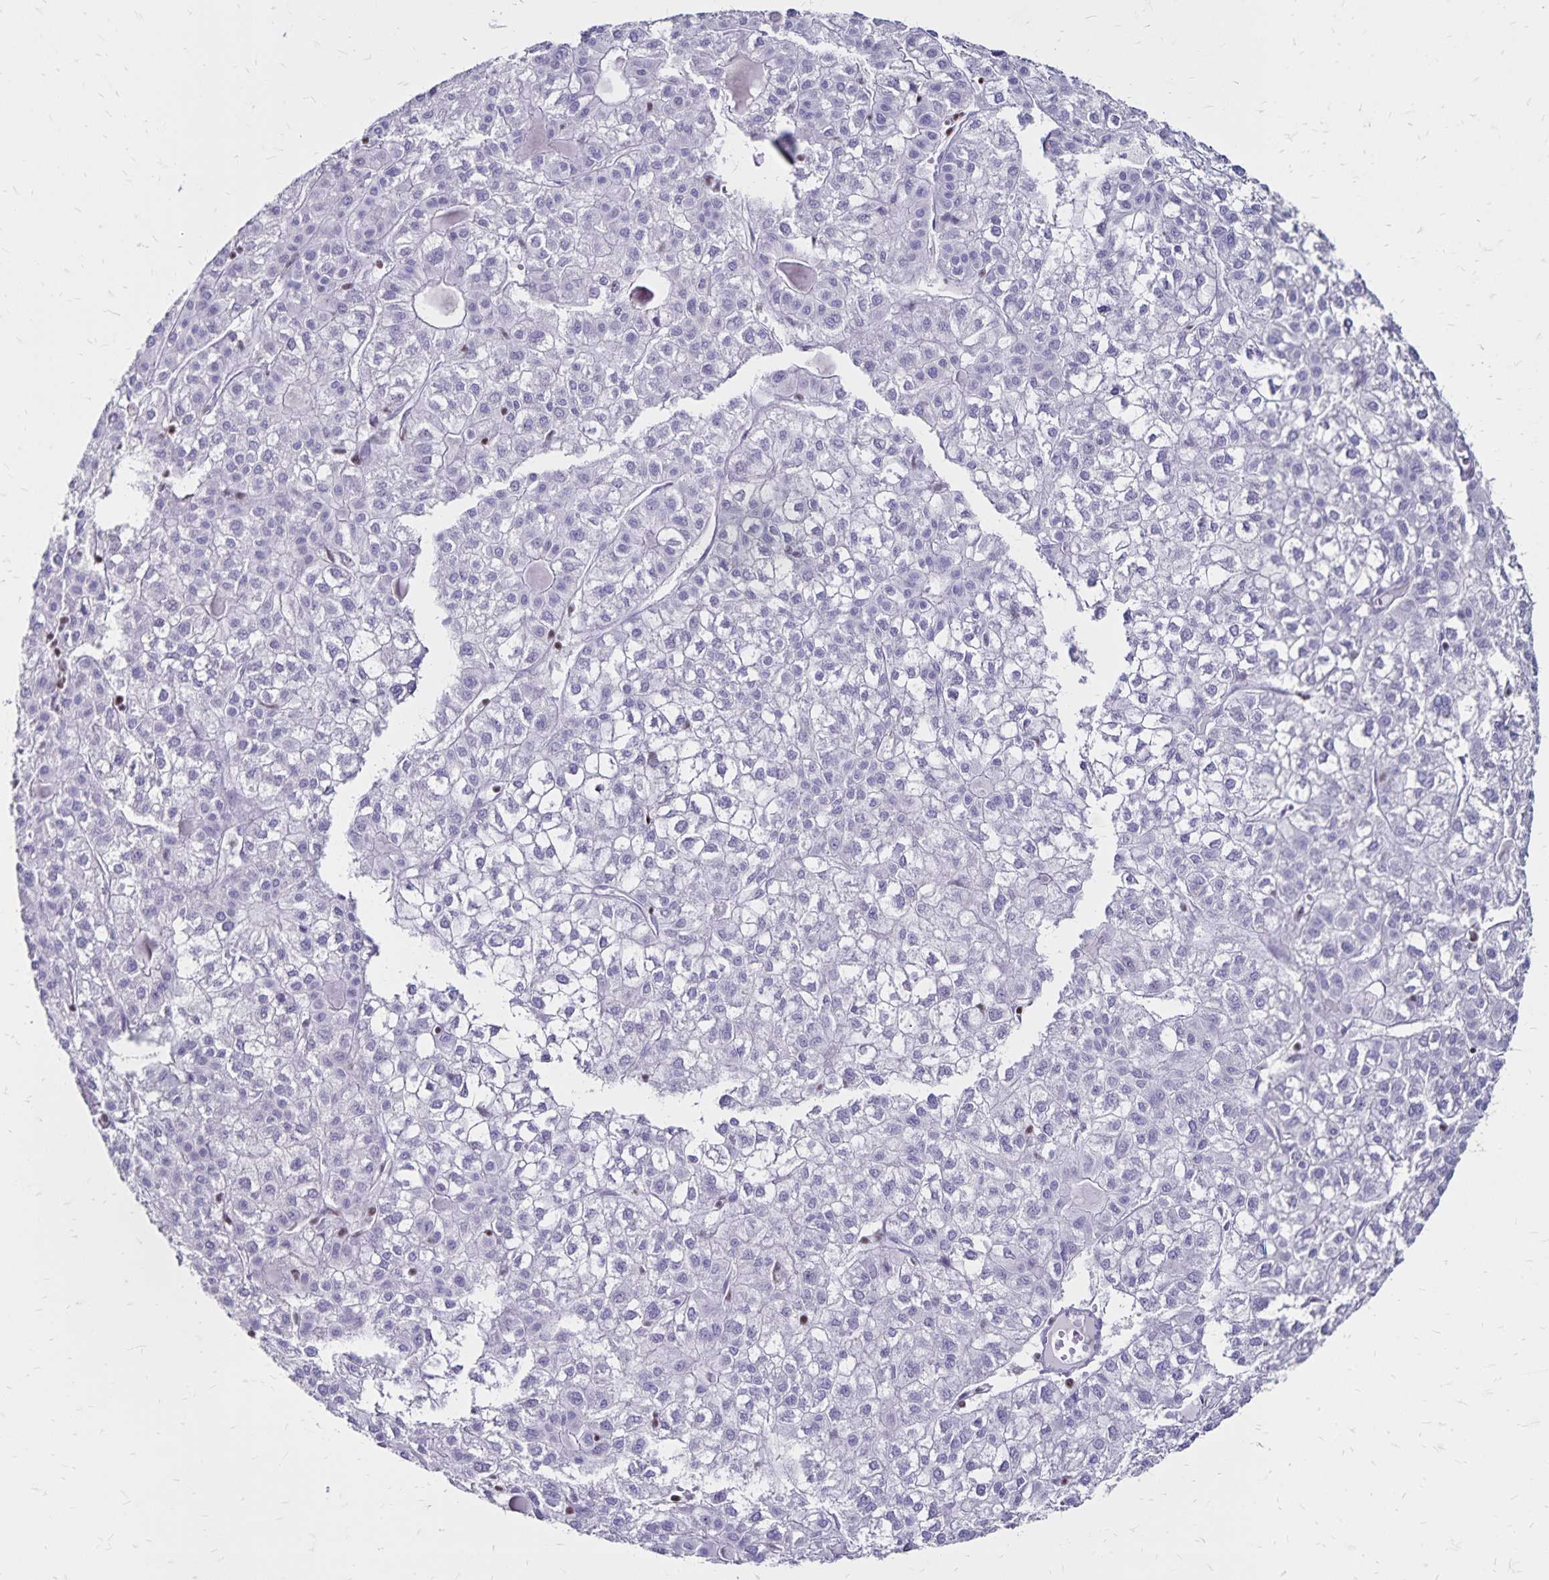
{"staining": {"intensity": "negative", "quantity": "none", "location": "none"}, "tissue": "liver cancer", "cell_type": "Tumor cells", "image_type": "cancer", "snomed": [{"axis": "morphology", "description": "Carcinoma, Hepatocellular, NOS"}, {"axis": "topography", "description": "Liver"}], "caption": "There is no significant staining in tumor cells of liver hepatocellular carcinoma. (DAB immunohistochemistry (IHC), high magnification).", "gene": "IKZF1", "patient": {"sex": "female", "age": 43}}